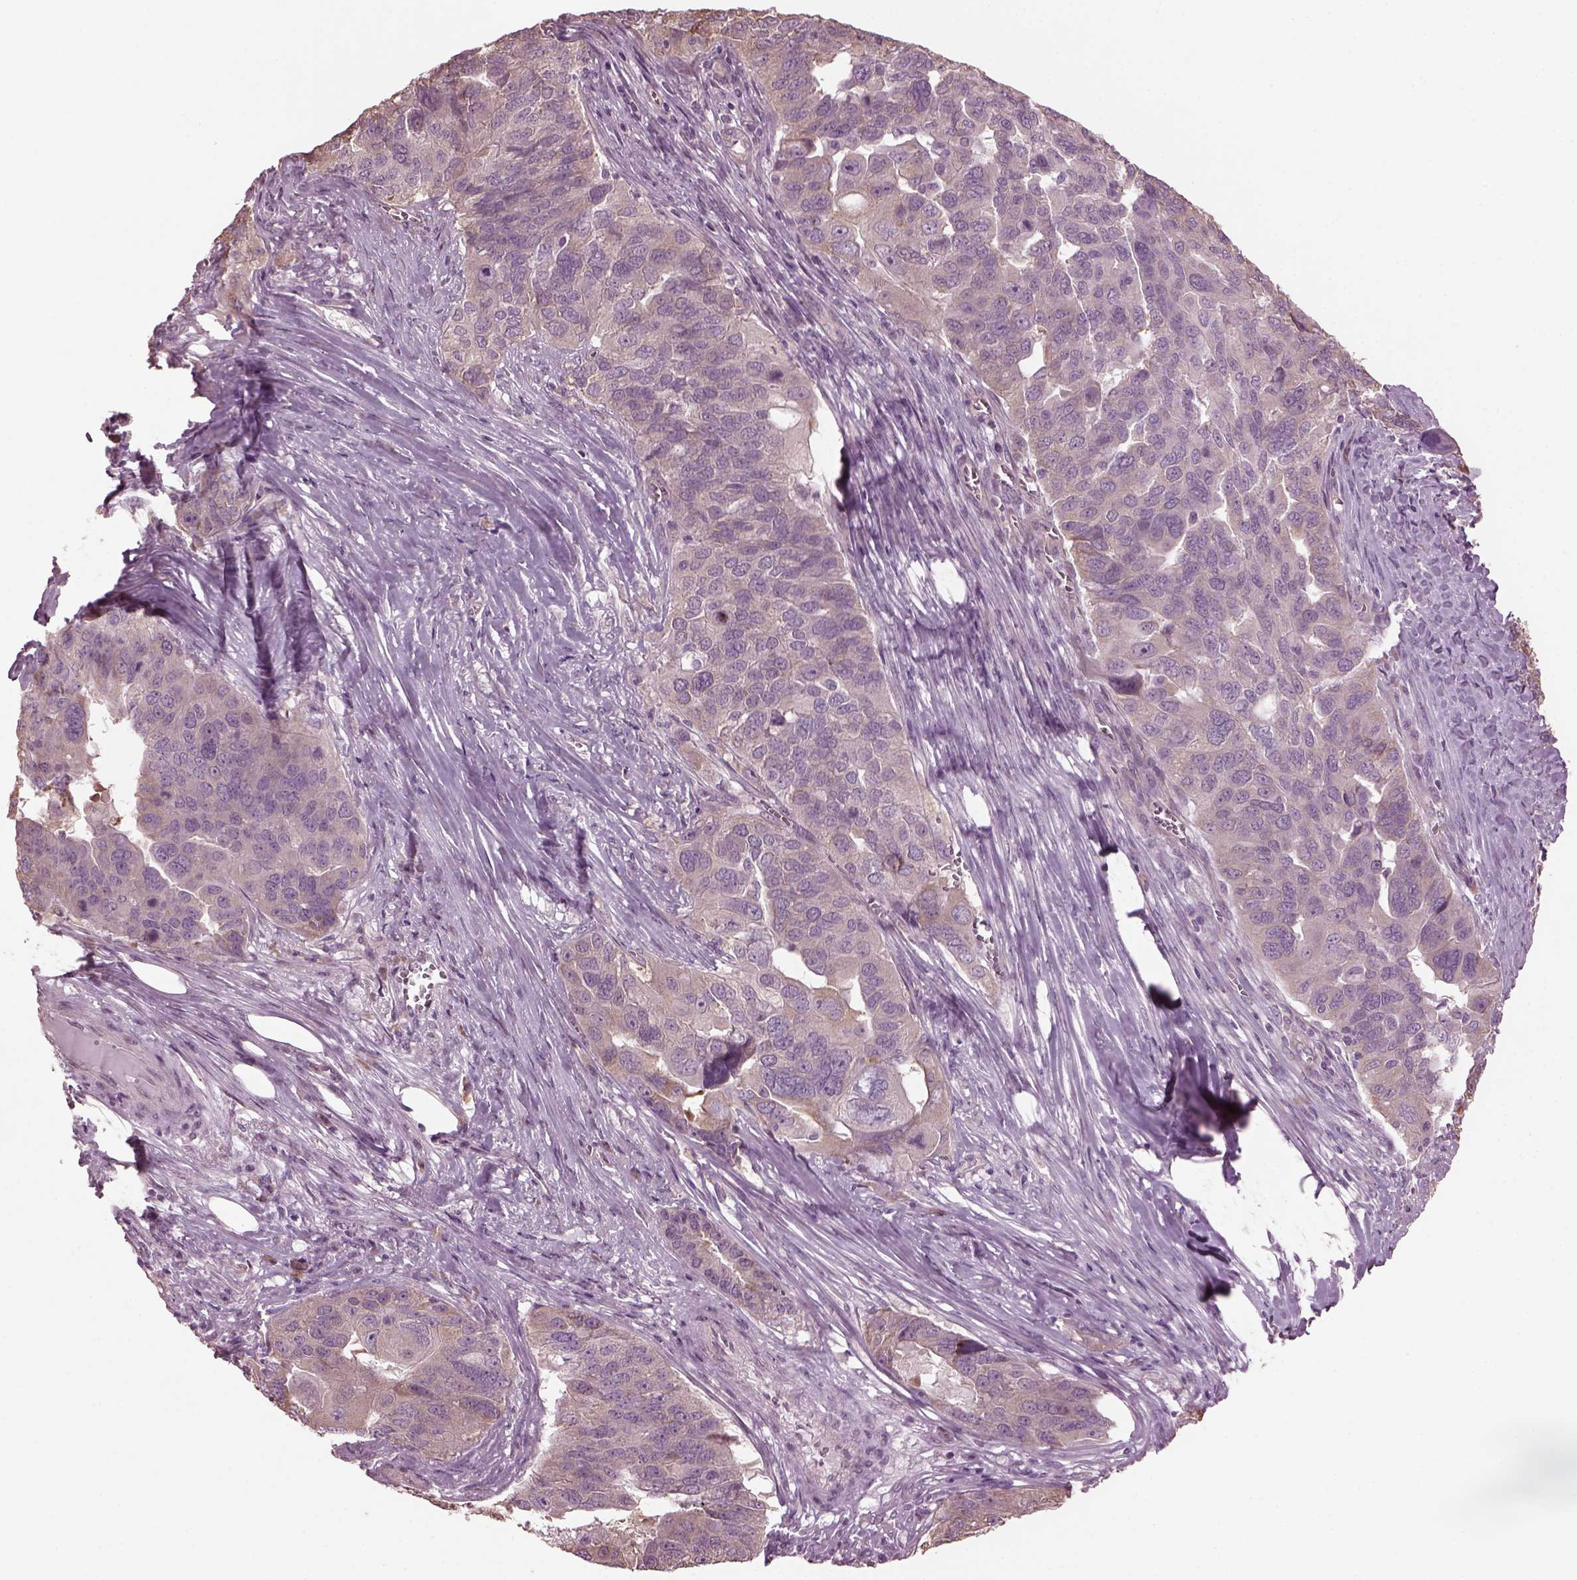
{"staining": {"intensity": "weak", "quantity": "<25%", "location": "cytoplasmic/membranous"}, "tissue": "ovarian cancer", "cell_type": "Tumor cells", "image_type": "cancer", "snomed": [{"axis": "morphology", "description": "Carcinoma, endometroid"}, {"axis": "topography", "description": "Soft tissue"}, {"axis": "topography", "description": "Ovary"}], "caption": "Tumor cells show no significant staining in ovarian endometroid carcinoma. The staining was performed using DAB (3,3'-diaminobenzidine) to visualize the protein expression in brown, while the nuclei were stained in blue with hematoxylin (Magnification: 20x).", "gene": "CABP5", "patient": {"sex": "female", "age": 52}}